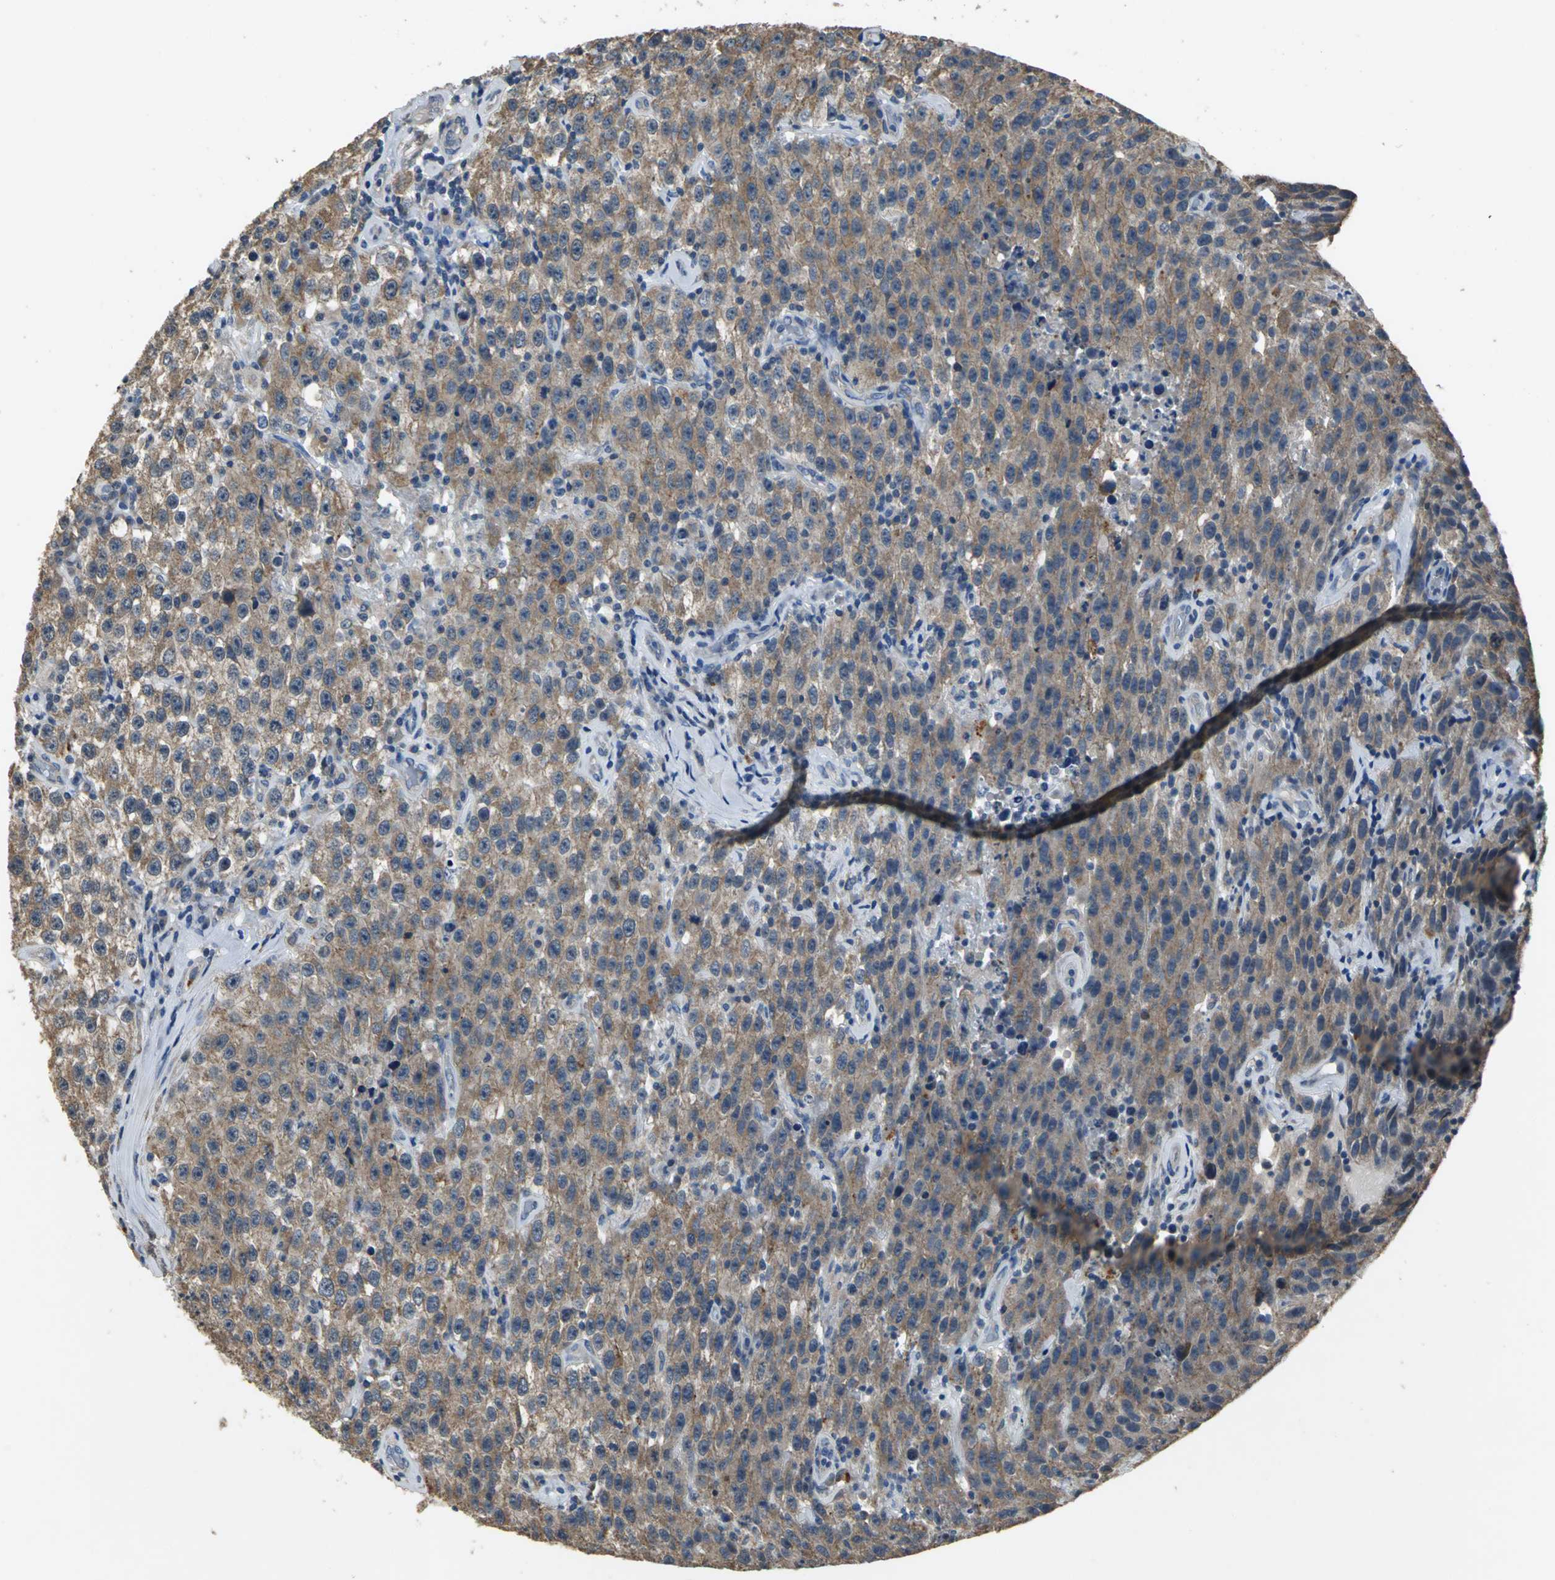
{"staining": {"intensity": "moderate", "quantity": ">75%", "location": "cytoplasmic/membranous"}, "tissue": "testis cancer", "cell_type": "Tumor cells", "image_type": "cancer", "snomed": [{"axis": "morphology", "description": "Seminoma, NOS"}, {"axis": "topography", "description": "Testis"}], "caption": "IHC of testis cancer (seminoma) reveals medium levels of moderate cytoplasmic/membranous expression in approximately >75% of tumor cells.", "gene": "OCLN", "patient": {"sex": "male", "age": 52}}